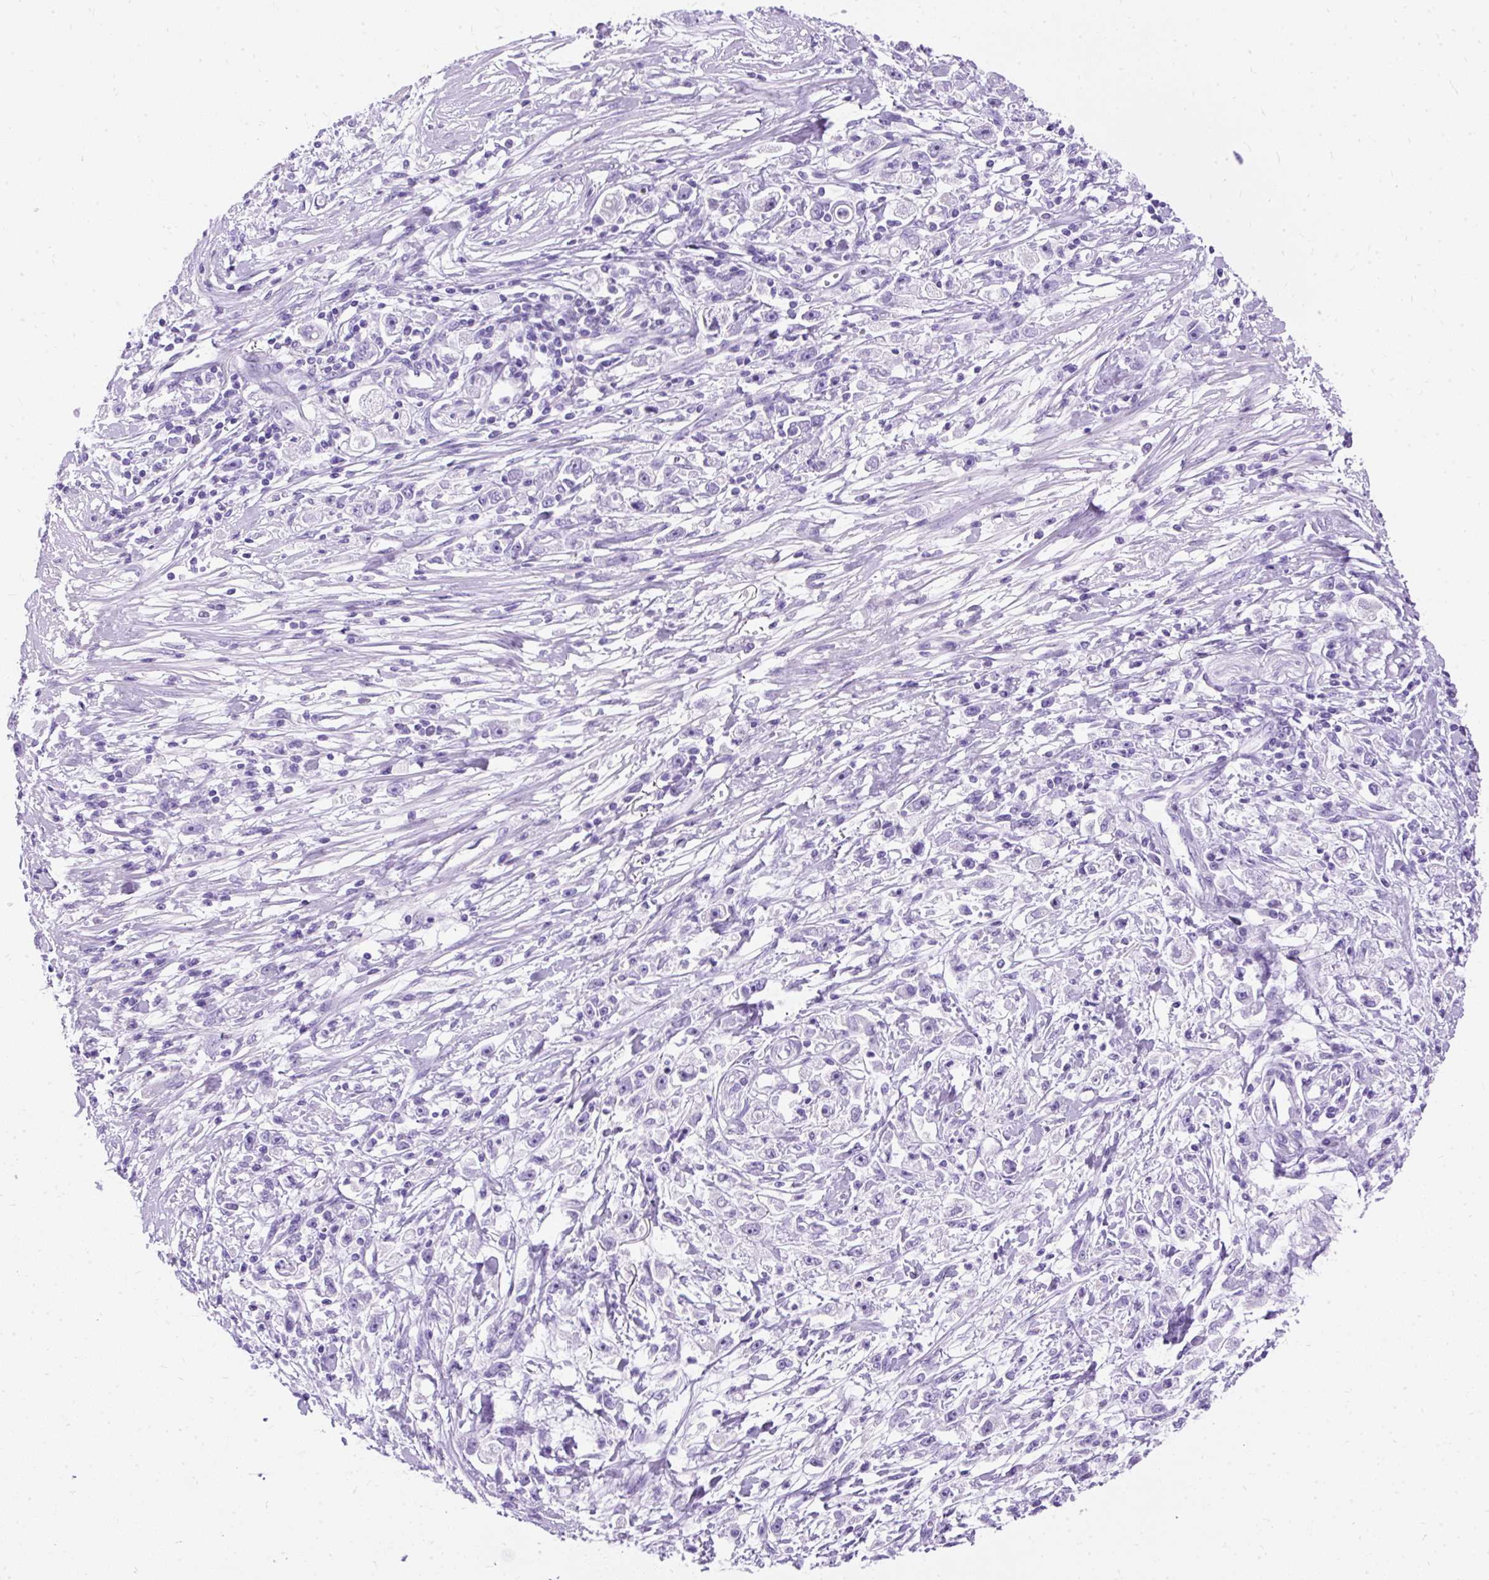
{"staining": {"intensity": "negative", "quantity": "none", "location": "none"}, "tissue": "stomach cancer", "cell_type": "Tumor cells", "image_type": "cancer", "snomed": [{"axis": "morphology", "description": "Adenocarcinoma, NOS"}, {"axis": "topography", "description": "Stomach"}], "caption": "An IHC photomicrograph of stomach cancer (adenocarcinoma) is shown. There is no staining in tumor cells of stomach cancer (adenocarcinoma).", "gene": "PVALB", "patient": {"sex": "female", "age": 59}}